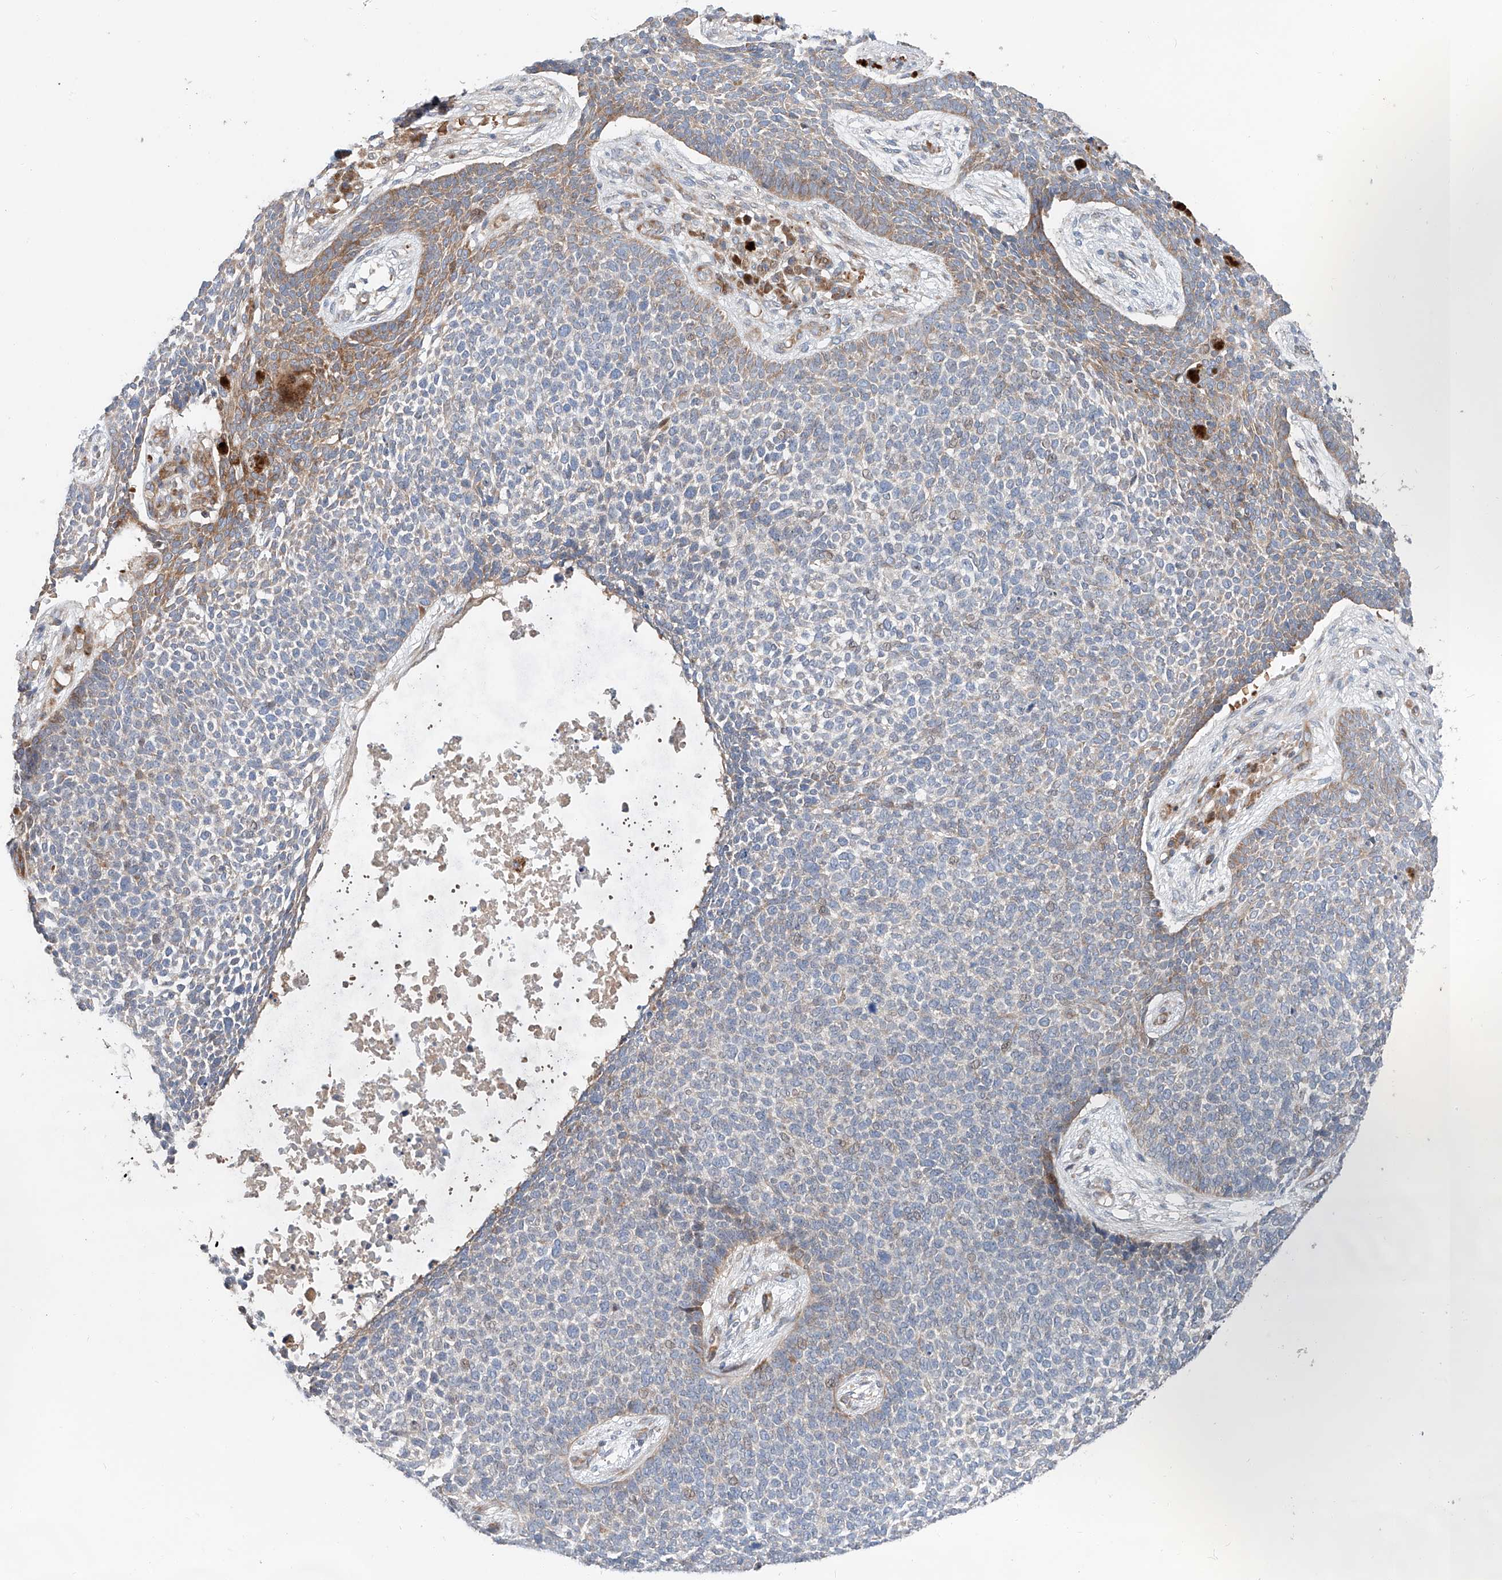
{"staining": {"intensity": "weak", "quantity": "<25%", "location": "cytoplasmic/membranous"}, "tissue": "skin cancer", "cell_type": "Tumor cells", "image_type": "cancer", "snomed": [{"axis": "morphology", "description": "Basal cell carcinoma"}, {"axis": "topography", "description": "Skin"}], "caption": "The IHC photomicrograph has no significant expression in tumor cells of basal cell carcinoma (skin) tissue. (IHC, brightfield microscopy, high magnification).", "gene": "USF3", "patient": {"sex": "female", "age": 84}}